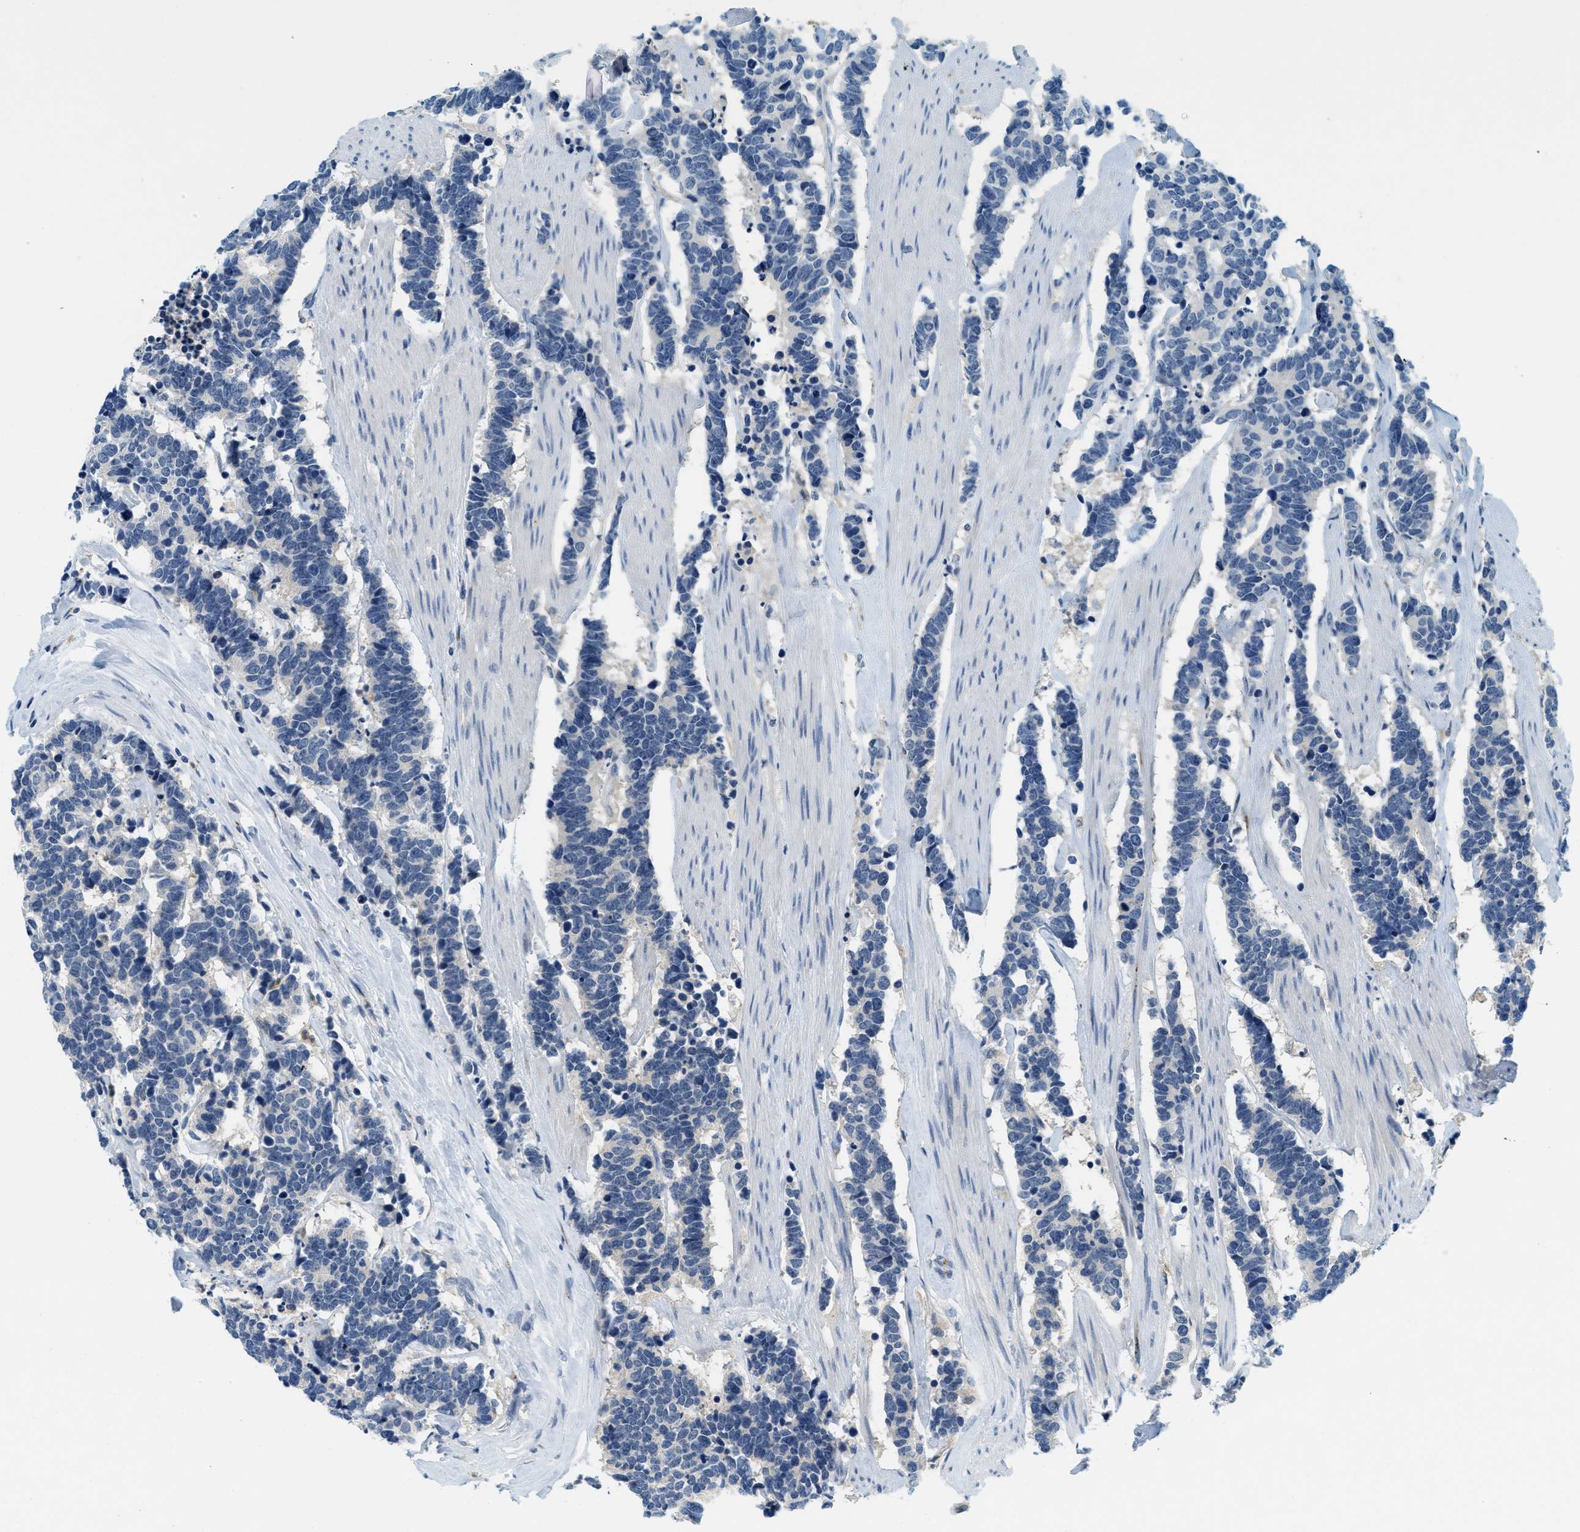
{"staining": {"intensity": "negative", "quantity": "none", "location": "none"}, "tissue": "carcinoid", "cell_type": "Tumor cells", "image_type": "cancer", "snomed": [{"axis": "morphology", "description": "Carcinoma, NOS"}, {"axis": "morphology", "description": "Carcinoid, malignant, NOS"}, {"axis": "topography", "description": "Urinary bladder"}], "caption": "Immunohistochemistry histopathology image of human carcinoid (malignant) stained for a protein (brown), which reveals no expression in tumor cells.", "gene": "RASGRP2", "patient": {"sex": "male", "age": 57}}